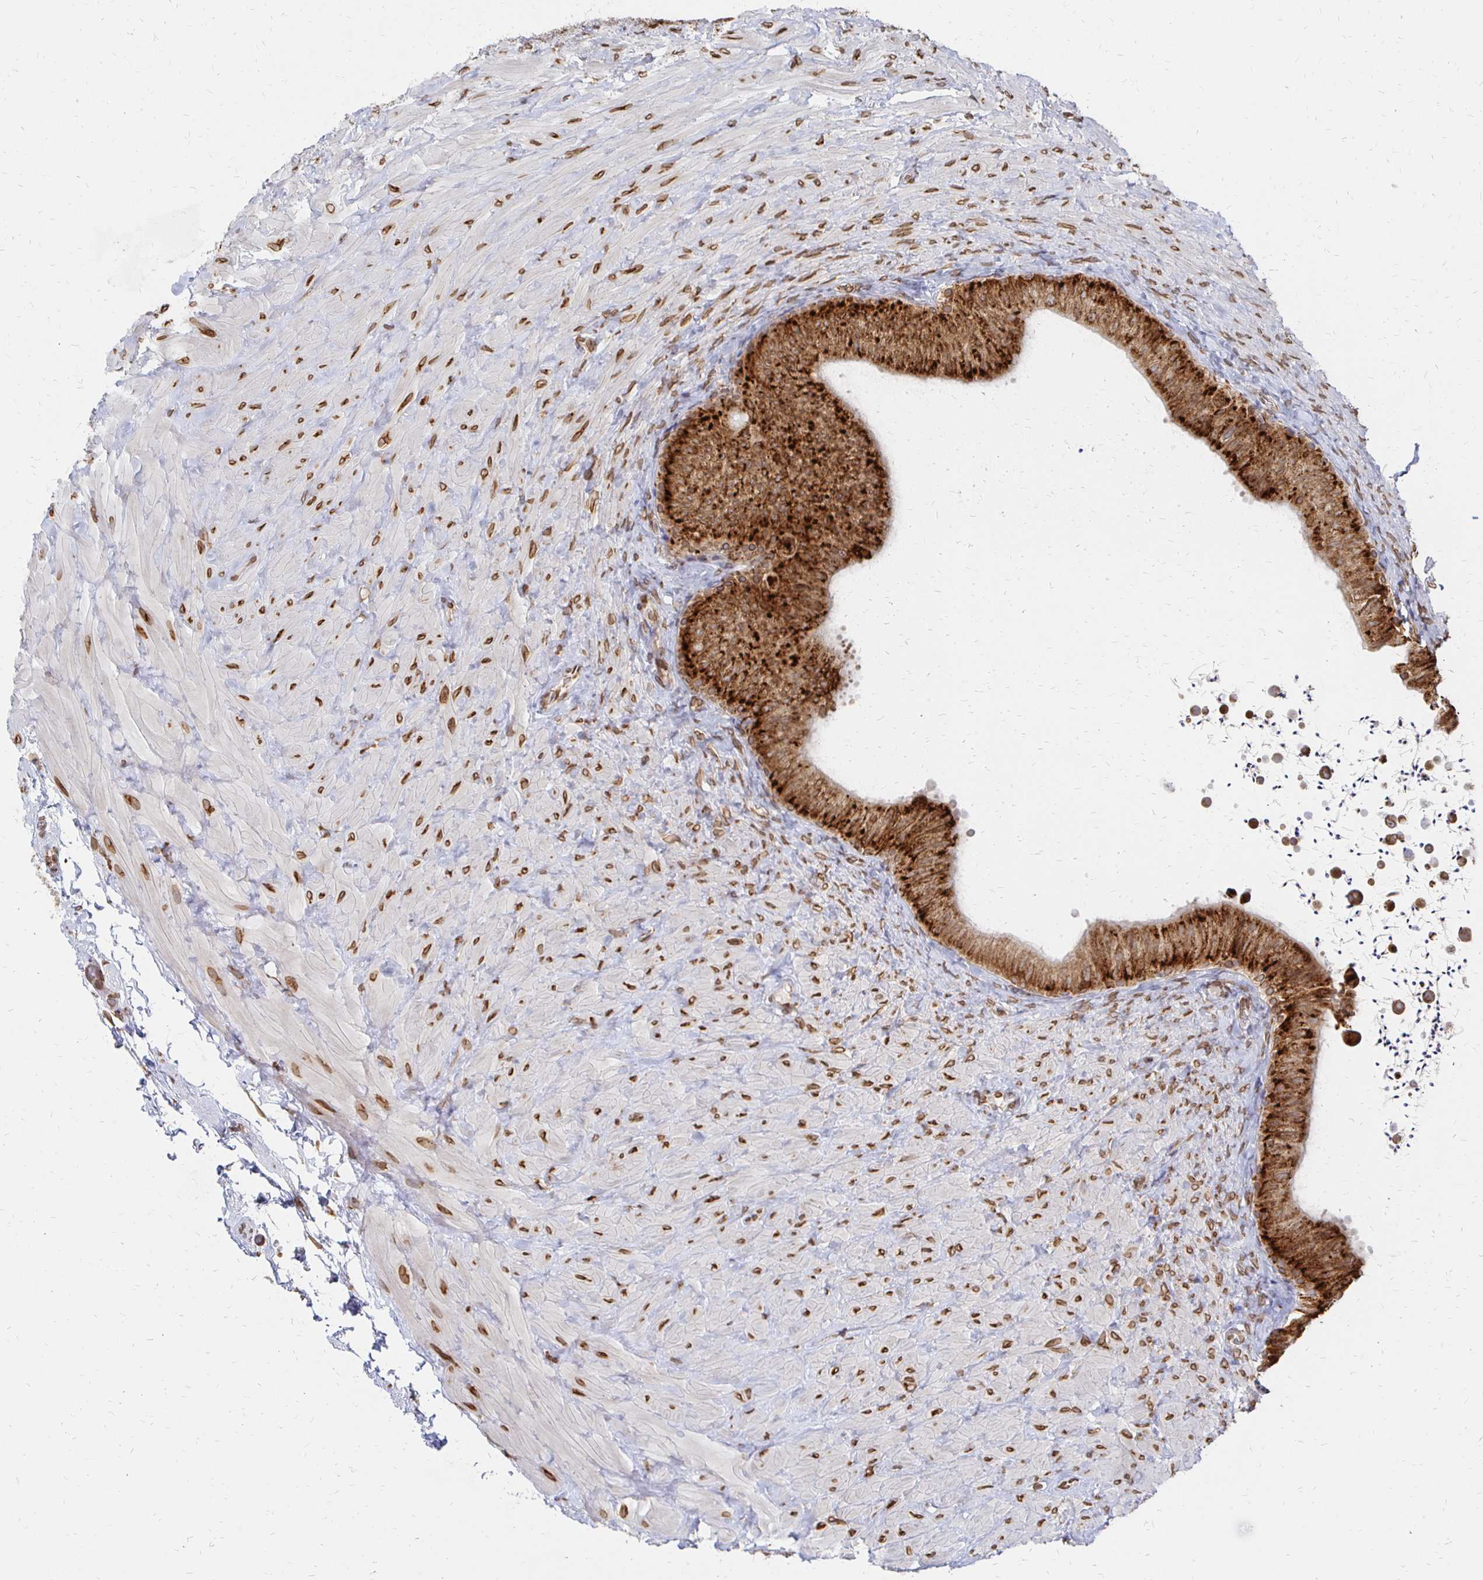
{"staining": {"intensity": "strong", "quantity": ">75%", "location": "cytoplasmic/membranous,nuclear"}, "tissue": "epididymis", "cell_type": "Glandular cells", "image_type": "normal", "snomed": [{"axis": "morphology", "description": "Normal tissue, NOS"}, {"axis": "topography", "description": "Epididymis, spermatic cord, NOS"}, {"axis": "topography", "description": "Epididymis"}], "caption": "A photomicrograph of human epididymis stained for a protein shows strong cytoplasmic/membranous,nuclear brown staining in glandular cells. The staining was performed using DAB, with brown indicating positive protein expression. Nuclei are stained blue with hematoxylin.", "gene": "PELI3", "patient": {"sex": "male", "age": 31}}